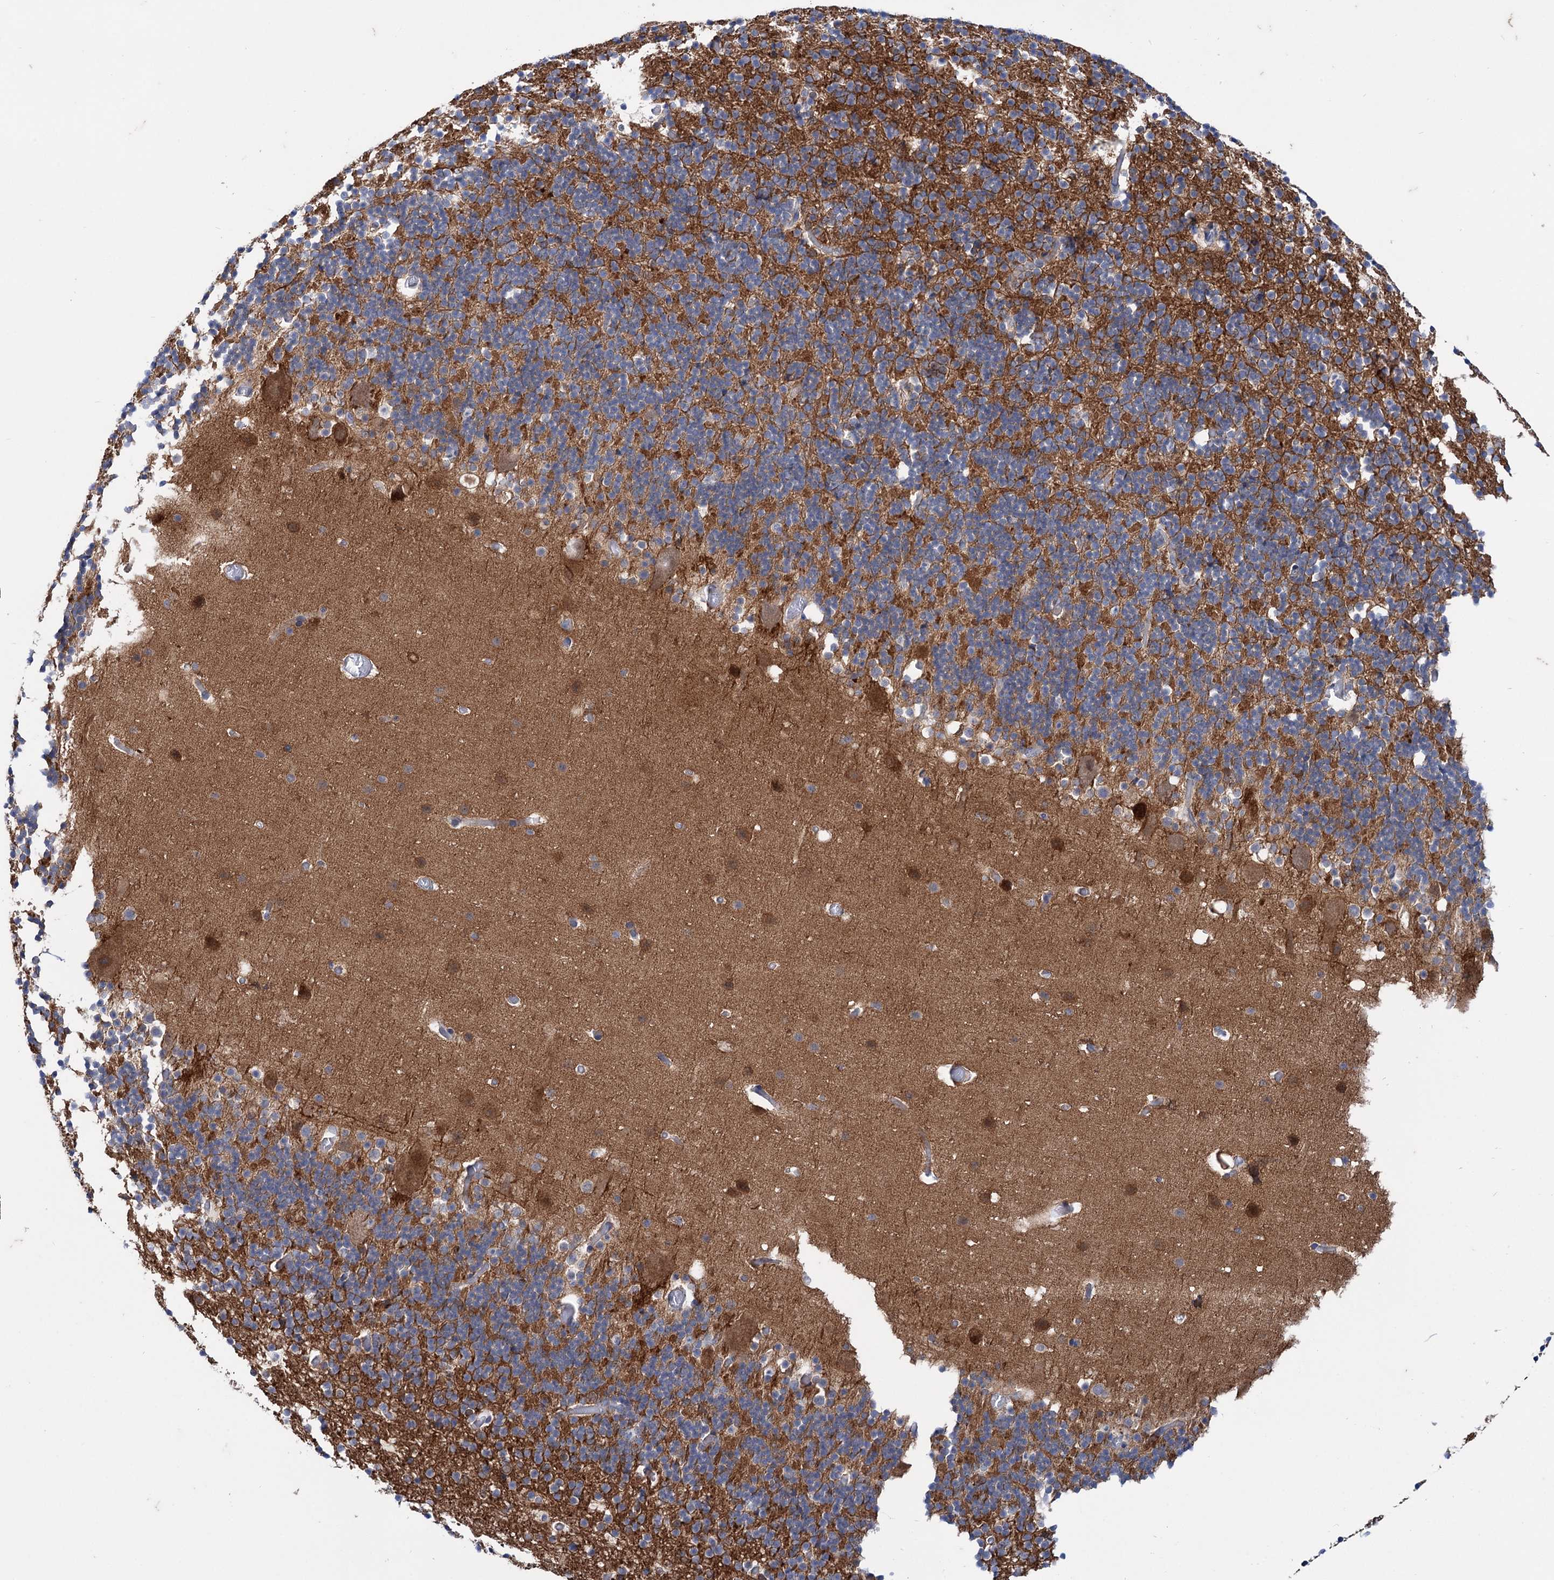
{"staining": {"intensity": "moderate", "quantity": ">75%", "location": "cytoplasmic/membranous"}, "tissue": "cerebellum", "cell_type": "Cells in granular layer", "image_type": "normal", "snomed": [{"axis": "morphology", "description": "Normal tissue, NOS"}, {"axis": "topography", "description": "Cerebellum"}], "caption": "Immunohistochemistry of benign human cerebellum displays medium levels of moderate cytoplasmic/membranous staining in about >75% of cells in granular layer. (DAB (3,3'-diaminobenzidine) IHC, brown staining for protein, blue staining for nuclei).", "gene": "MID1IP1", "patient": {"sex": "male", "age": 57}}